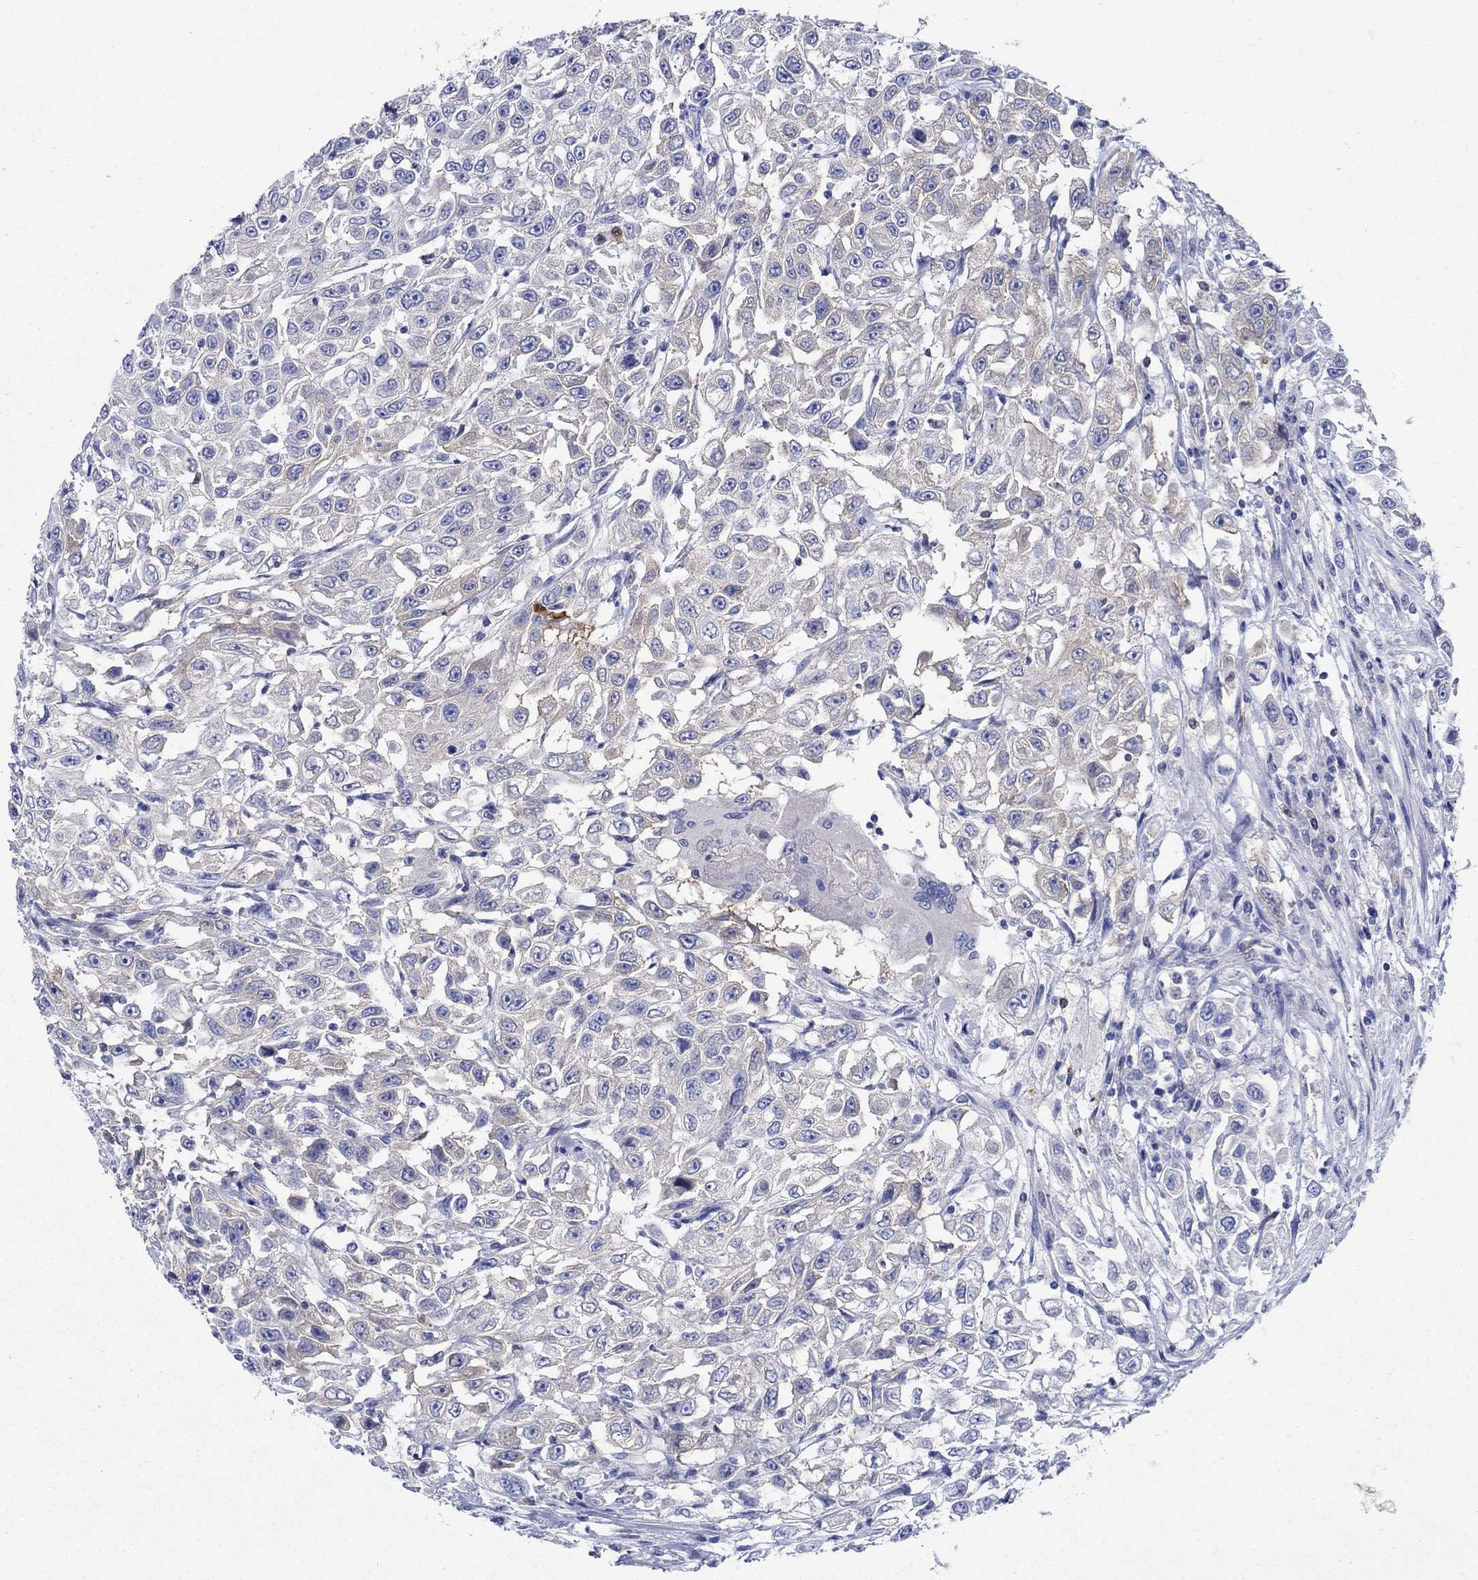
{"staining": {"intensity": "weak", "quantity": "25%-75%", "location": "cytoplasmic/membranous"}, "tissue": "urothelial cancer", "cell_type": "Tumor cells", "image_type": "cancer", "snomed": [{"axis": "morphology", "description": "Urothelial carcinoma, High grade"}, {"axis": "topography", "description": "Urinary bladder"}], "caption": "Urothelial cancer stained with a protein marker displays weak staining in tumor cells.", "gene": "TRIM16", "patient": {"sex": "female", "age": 56}}